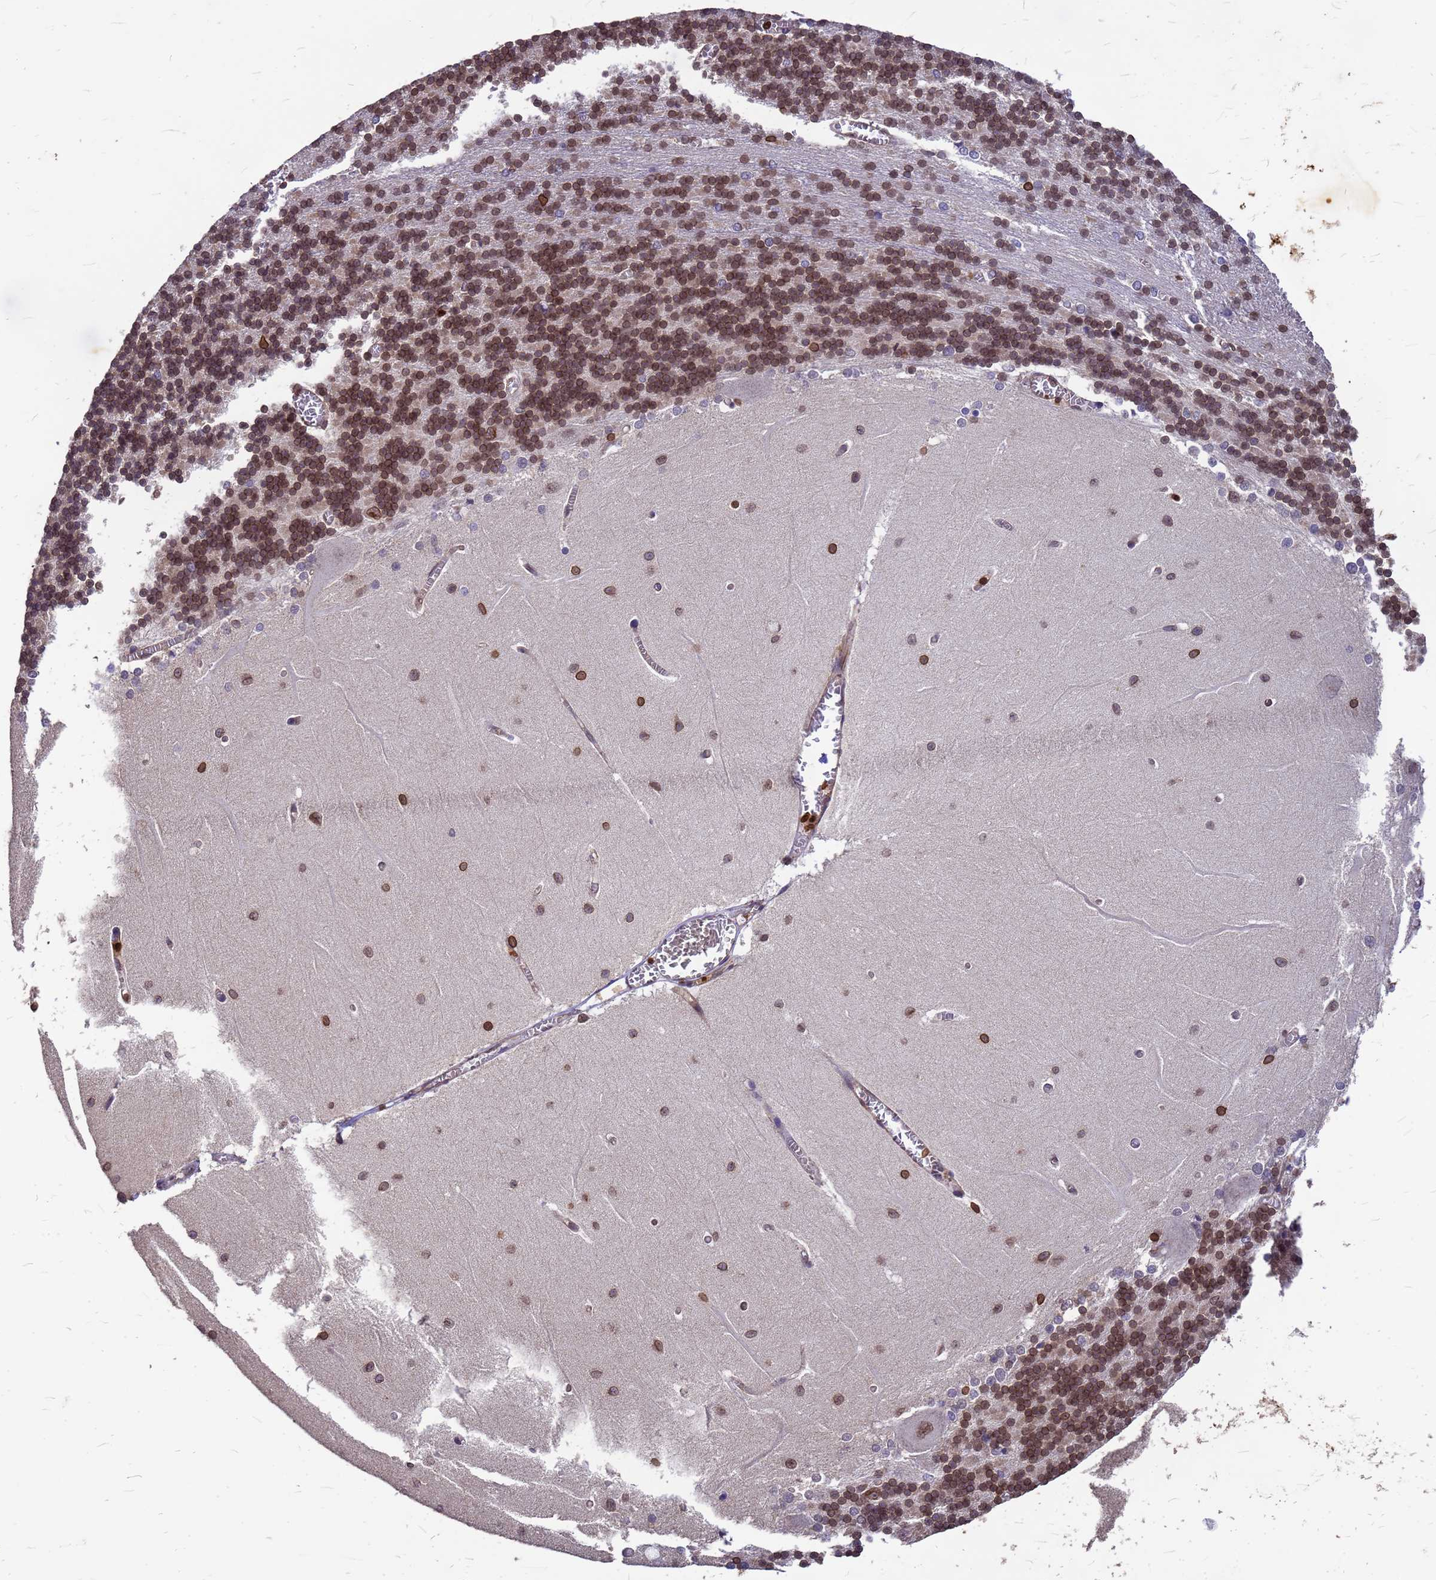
{"staining": {"intensity": "moderate", "quantity": "25%-75%", "location": "cytoplasmic/membranous,nuclear"}, "tissue": "cerebellum", "cell_type": "Cells in granular layer", "image_type": "normal", "snomed": [{"axis": "morphology", "description": "Normal tissue, NOS"}, {"axis": "topography", "description": "Cerebellum"}], "caption": "Cells in granular layer display moderate cytoplasmic/membranous,nuclear staining in approximately 25%-75% of cells in benign cerebellum. The staining was performed using DAB (3,3'-diaminobenzidine), with brown indicating positive protein expression. Nuclei are stained blue with hematoxylin.", "gene": "C1orf35", "patient": {"sex": "male", "age": 37}}